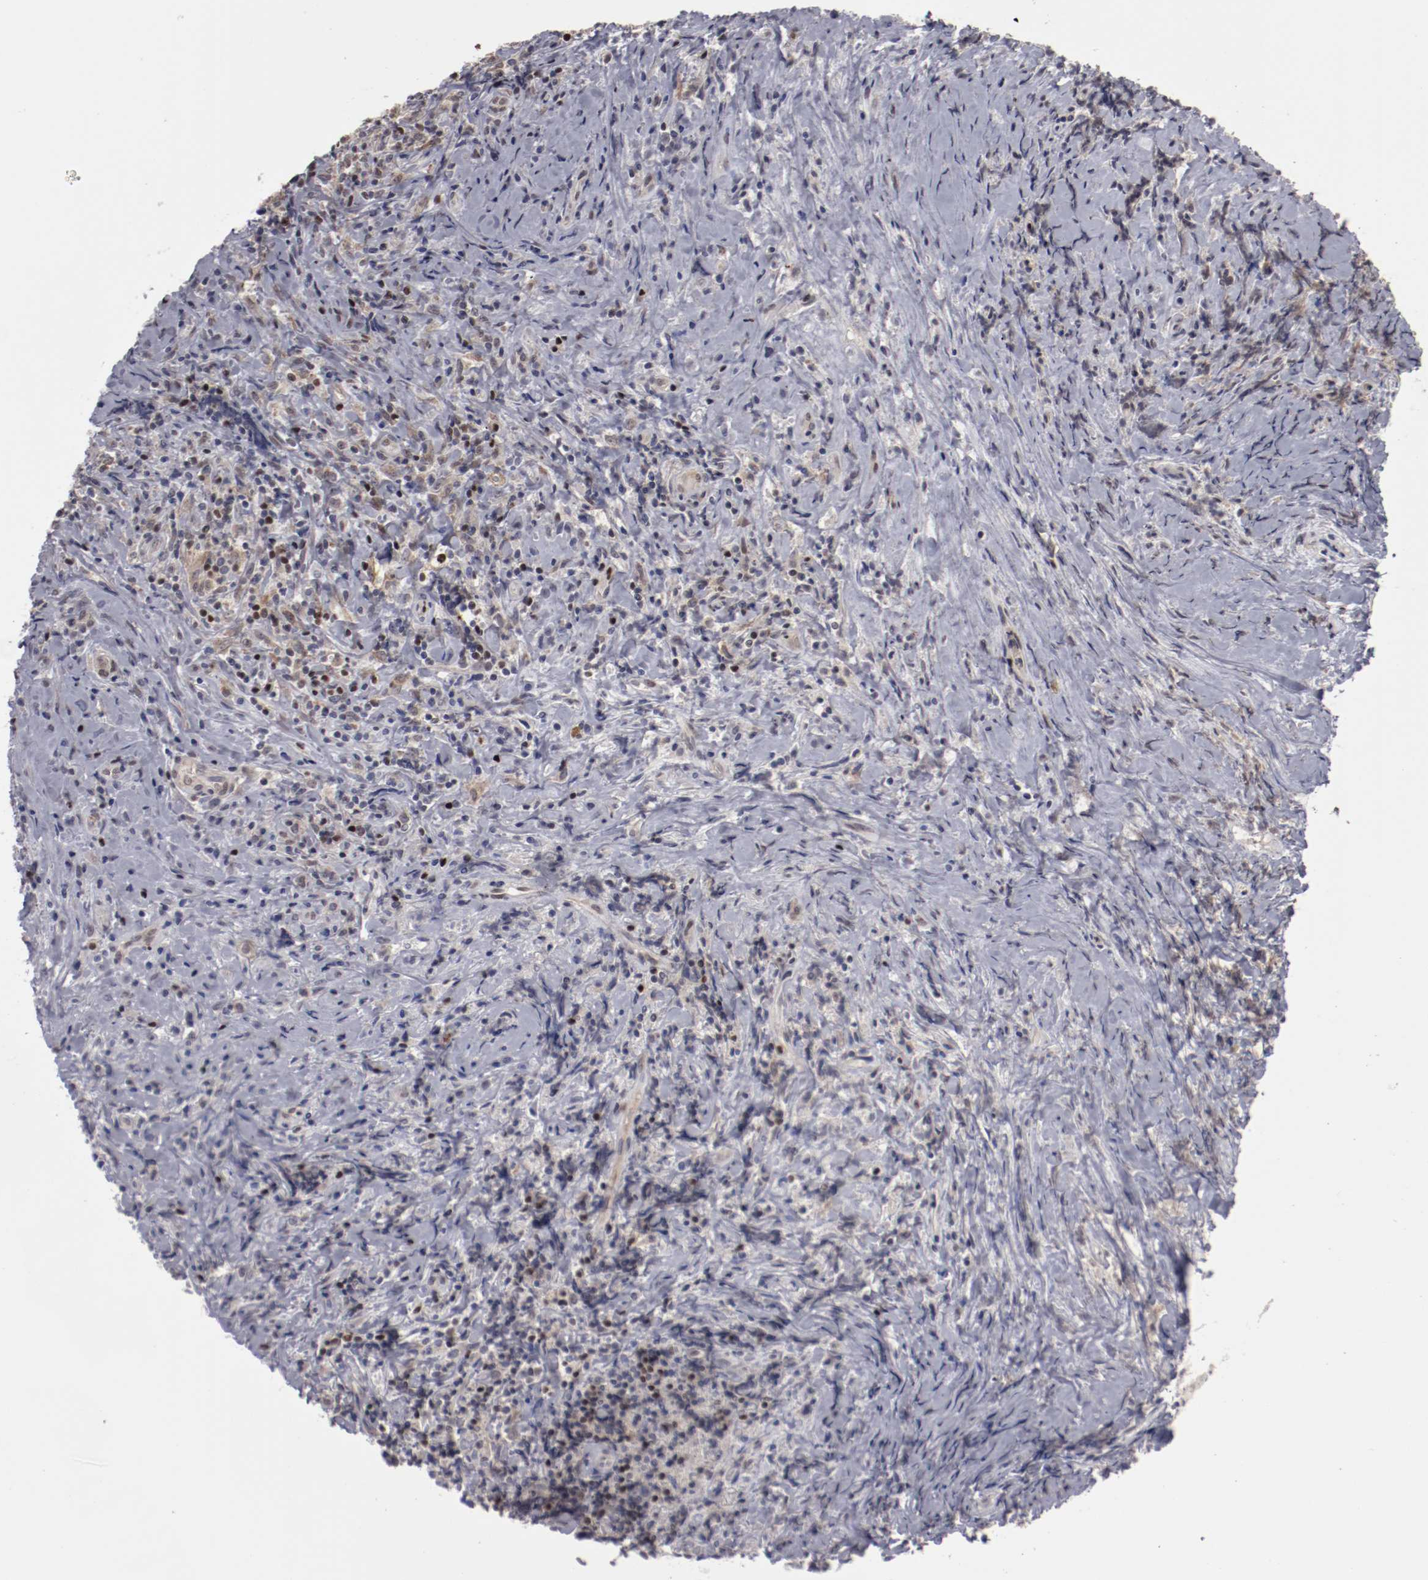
{"staining": {"intensity": "negative", "quantity": "none", "location": "none"}, "tissue": "lymphoma", "cell_type": "Tumor cells", "image_type": "cancer", "snomed": [{"axis": "morphology", "description": "Hodgkin's disease, NOS"}, {"axis": "topography", "description": "Lymph node"}], "caption": "The immunohistochemistry (IHC) histopathology image has no significant positivity in tumor cells of lymphoma tissue.", "gene": "LEF1", "patient": {"sex": "female", "age": 25}}